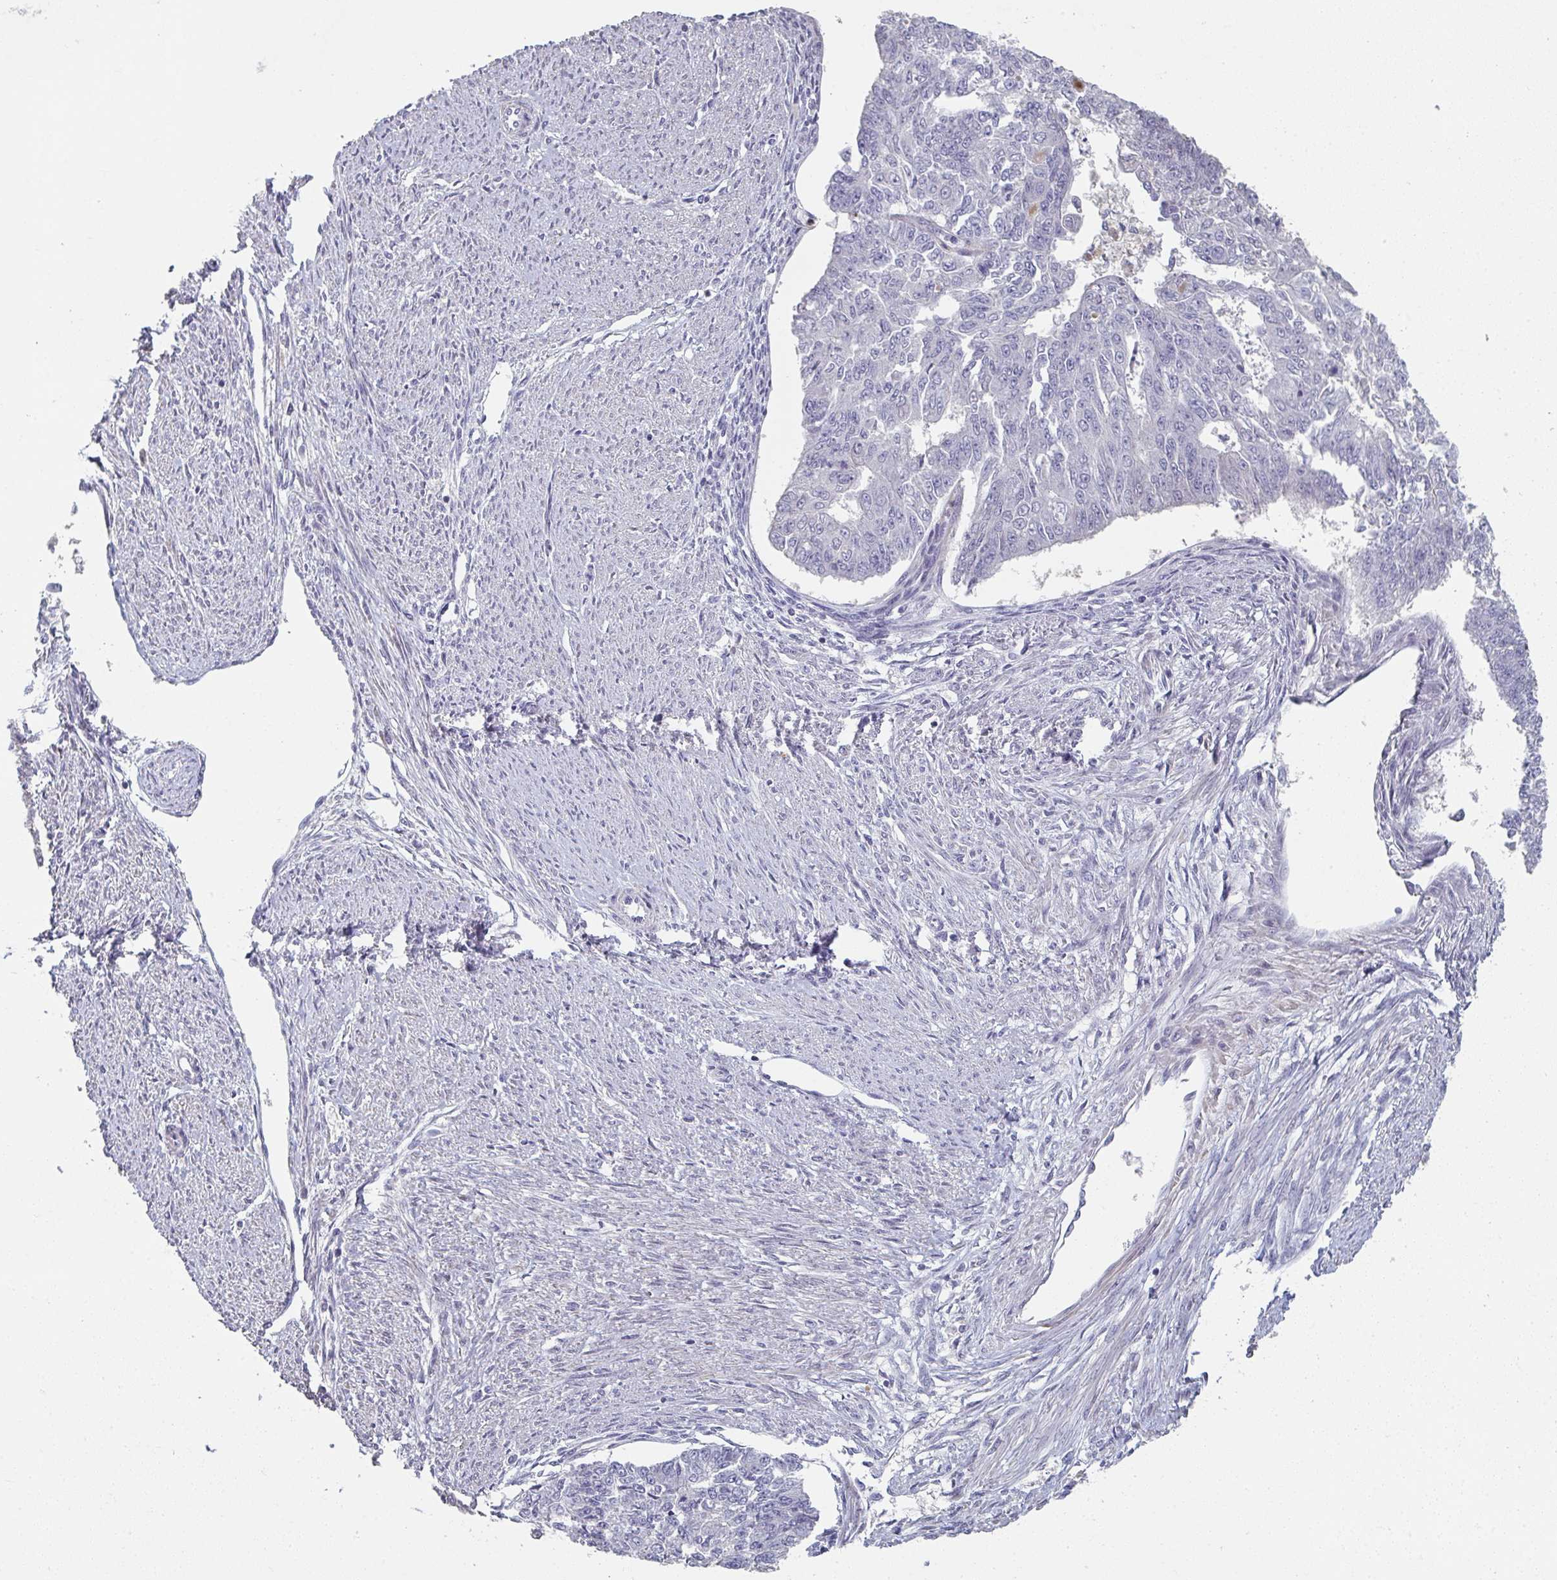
{"staining": {"intensity": "negative", "quantity": "none", "location": "none"}, "tissue": "endometrial cancer", "cell_type": "Tumor cells", "image_type": "cancer", "snomed": [{"axis": "morphology", "description": "Adenocarcinoma, NOS"}, {"axis": "topography", "description": "Endometrium"}], "caption": "There is no significant expression in tumor cells of adenocarcinoma (endometrial).", "gene": "A1CF", "patient": {"sex": "female", "age": 32}}